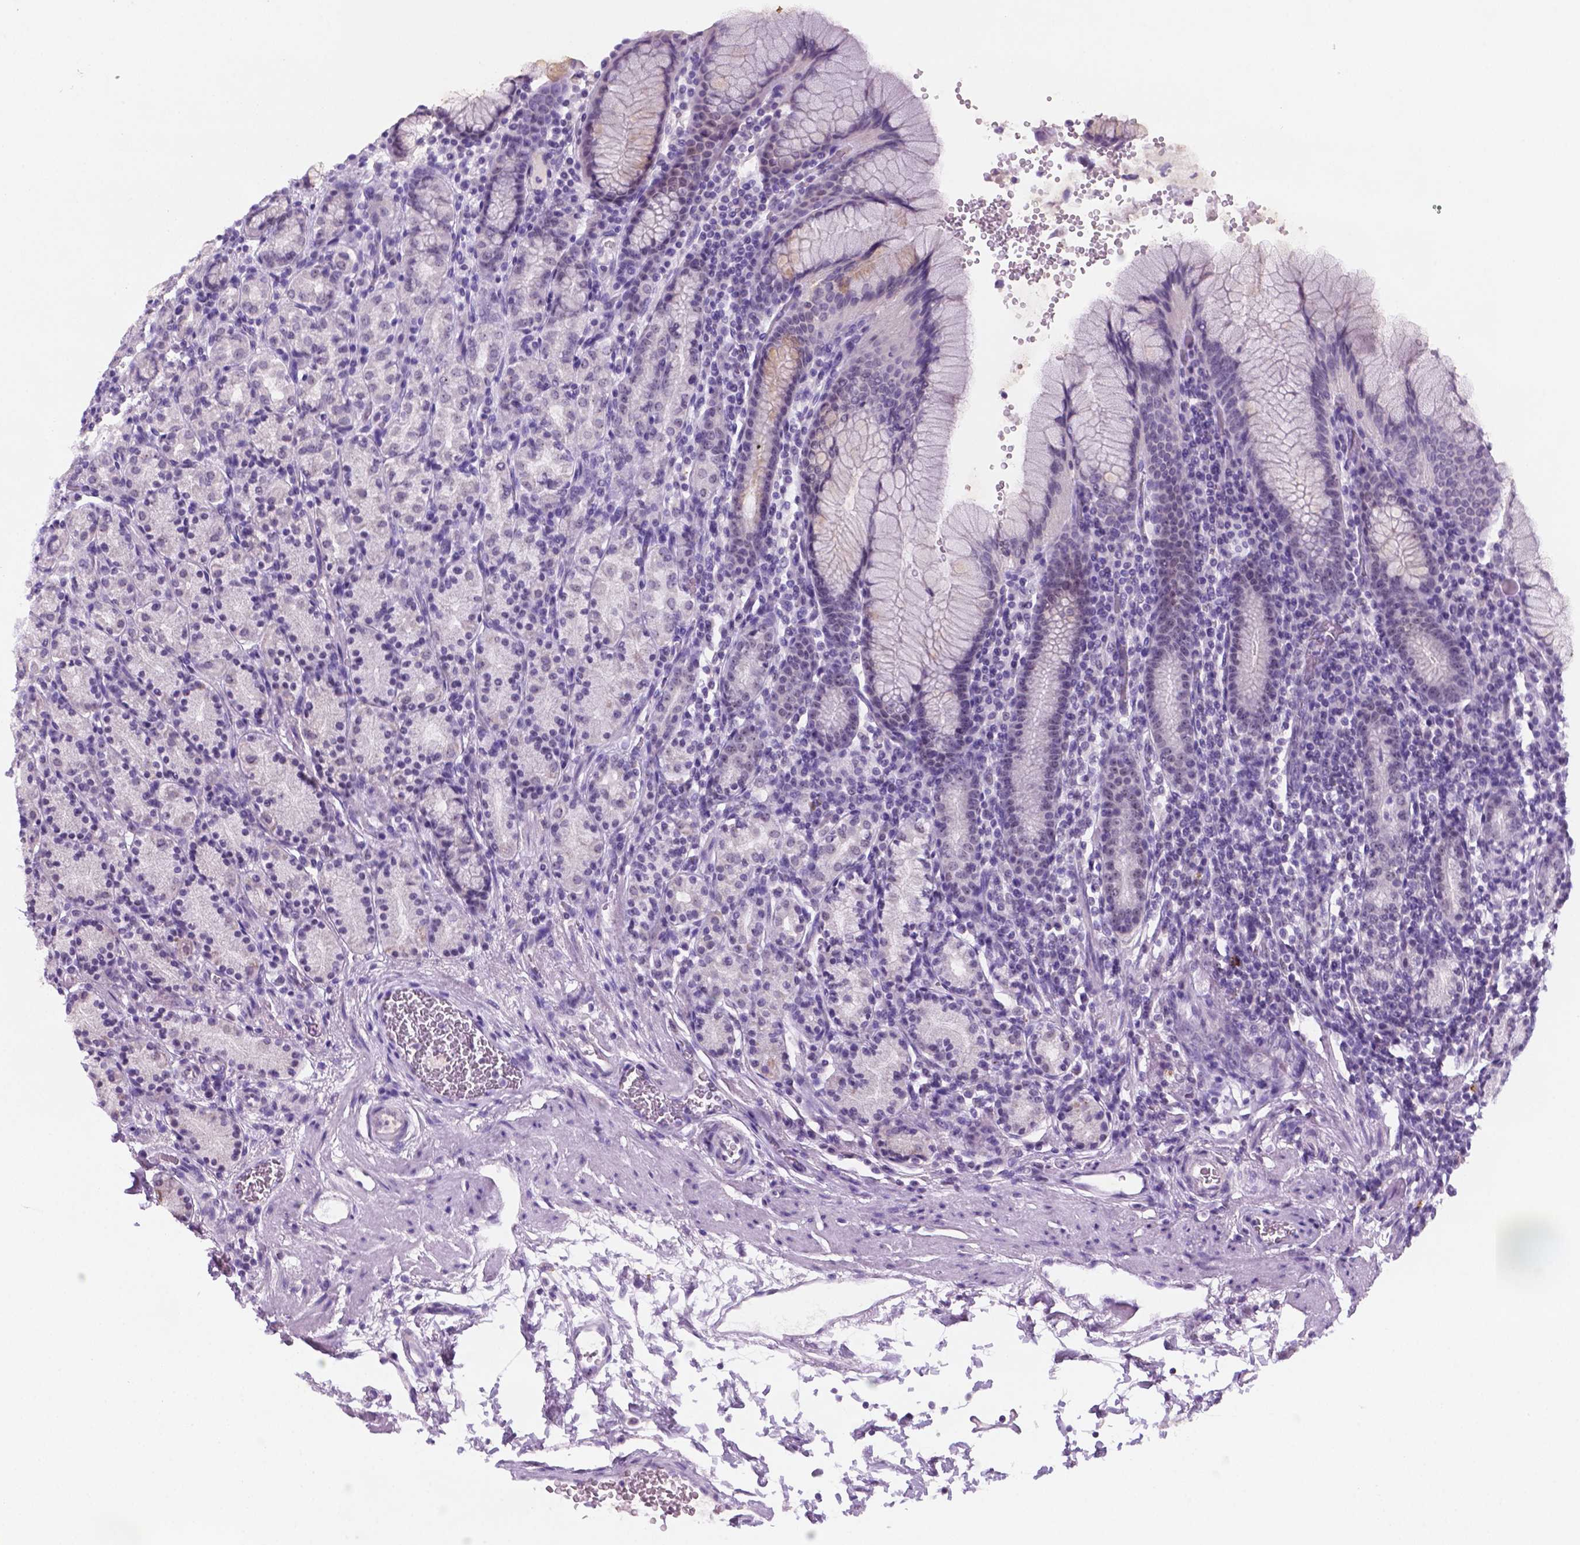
{"staining": {"intensity": "moderate", "quantity": "25%-75%", "location": "nuclear"}, "tissue": "stomach", "cell_type": "Glandular cells", "image_type": "normal", "snomed": [{"axis": "morphology", "description": "Normal tissue, NOS"}, {"axis": "topography", "description": "Stomach, upper"}, {"axis": "topography", "description": "Stomach"}], "caption": "Immunohistochemistry of benign human stomach shows medium levels of moderate nuclear expression in about 25%-75% of glandular cells.", "gene": "C18orf21", "patient": {"sex": "male", "age": 62}}